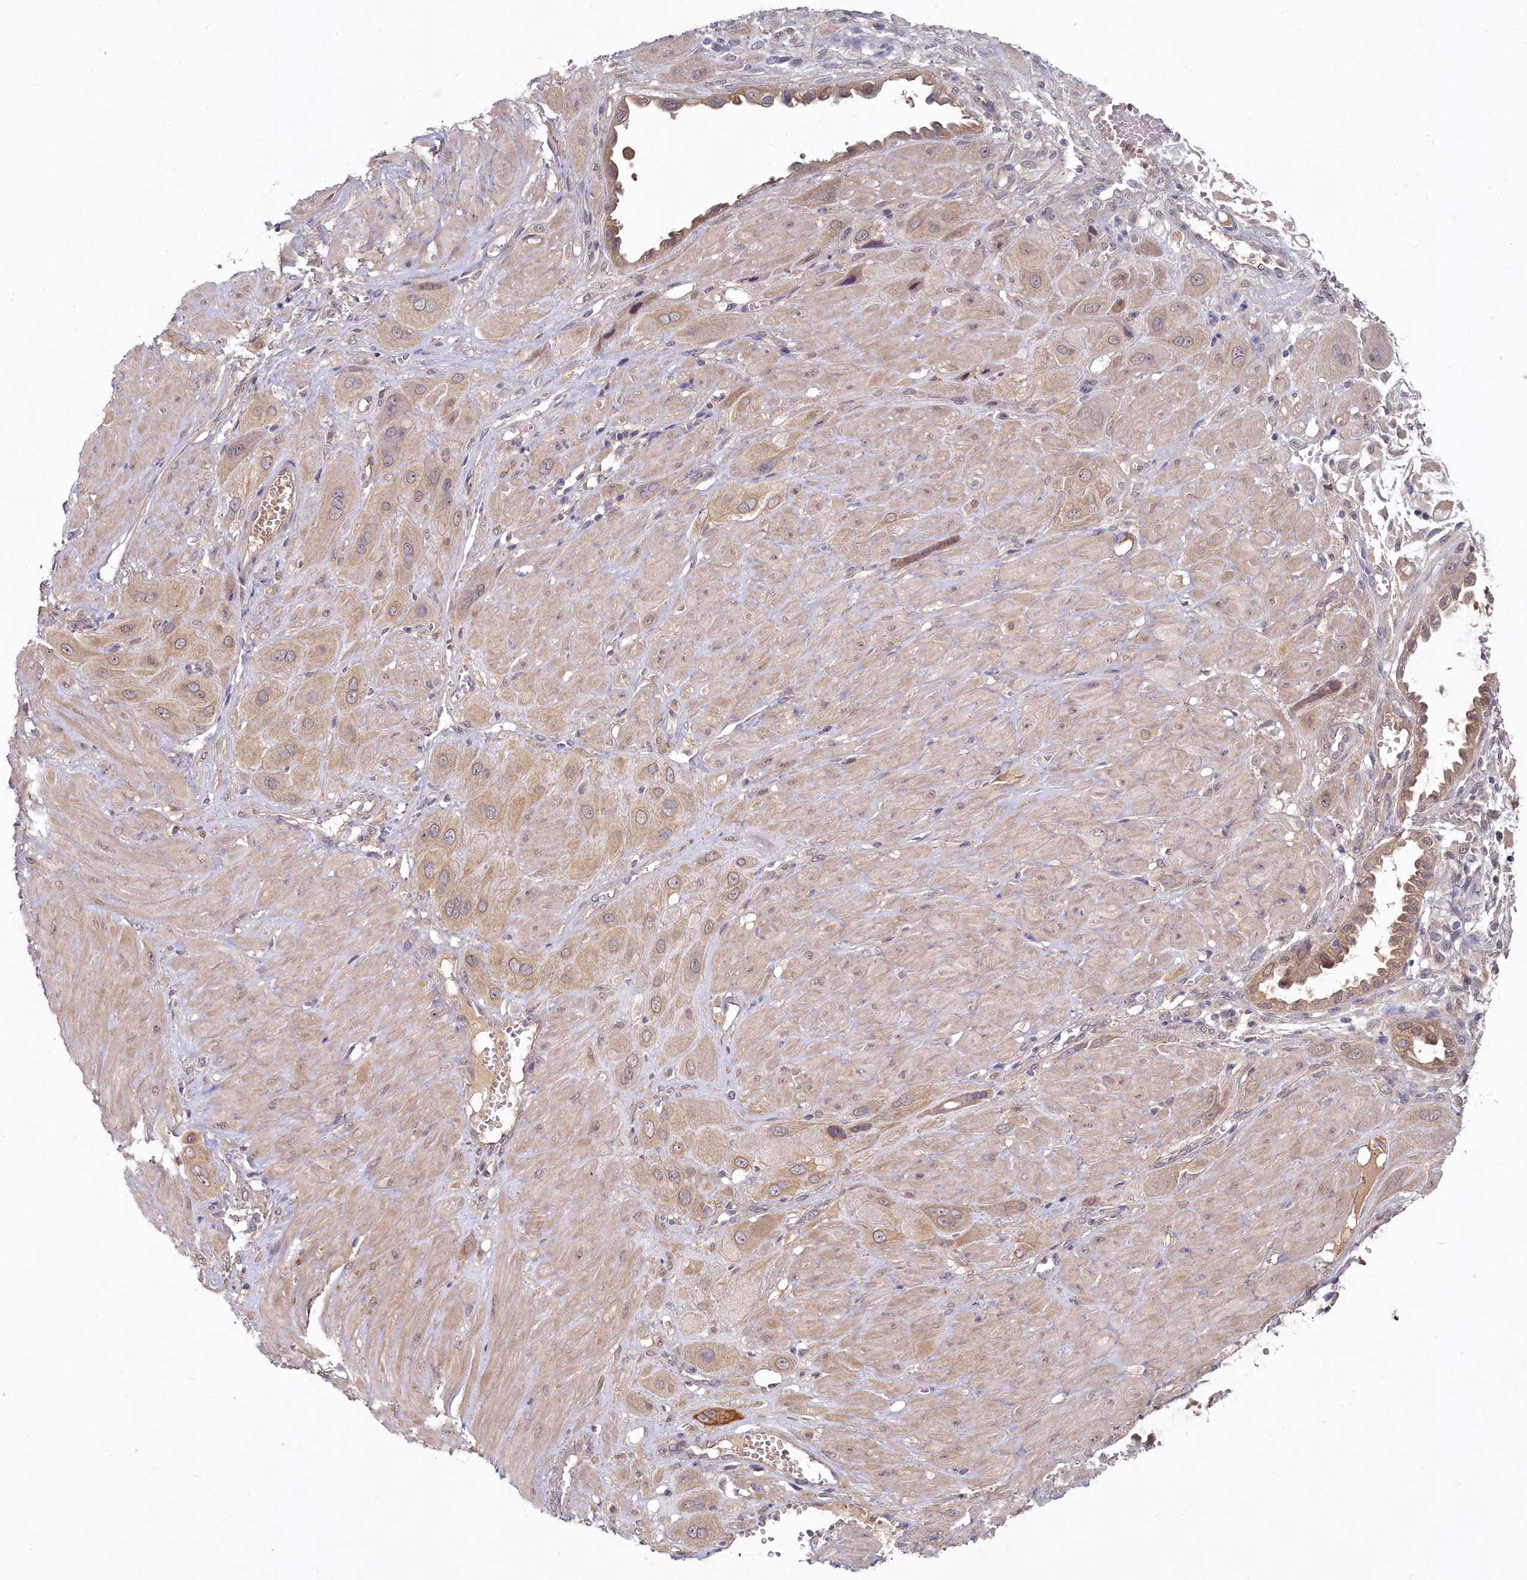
{"staining": {"intensity": "weak", "quantity": ">75%", "location": "cytoplasmic/membranous"}, "tissue": "cervical cancer", "cell_type": "Tumor cells", "image_type": "cancer", "snomed": [{"axis": "morphology", "description": "Squamous cell carcinoma, NOS"}, {"axis": "topography", "description": "Cervix"}], "caption": "Immunohistochemistry (IHC) (DAB) staining of cervical cancer (squamous cell carcinoma) reveals weak cytoplasmic/membranous protein staining in approximately >75% of tumor cells.", "gene": "HERC3", "patient": {"sex": "female", "age": 34}}